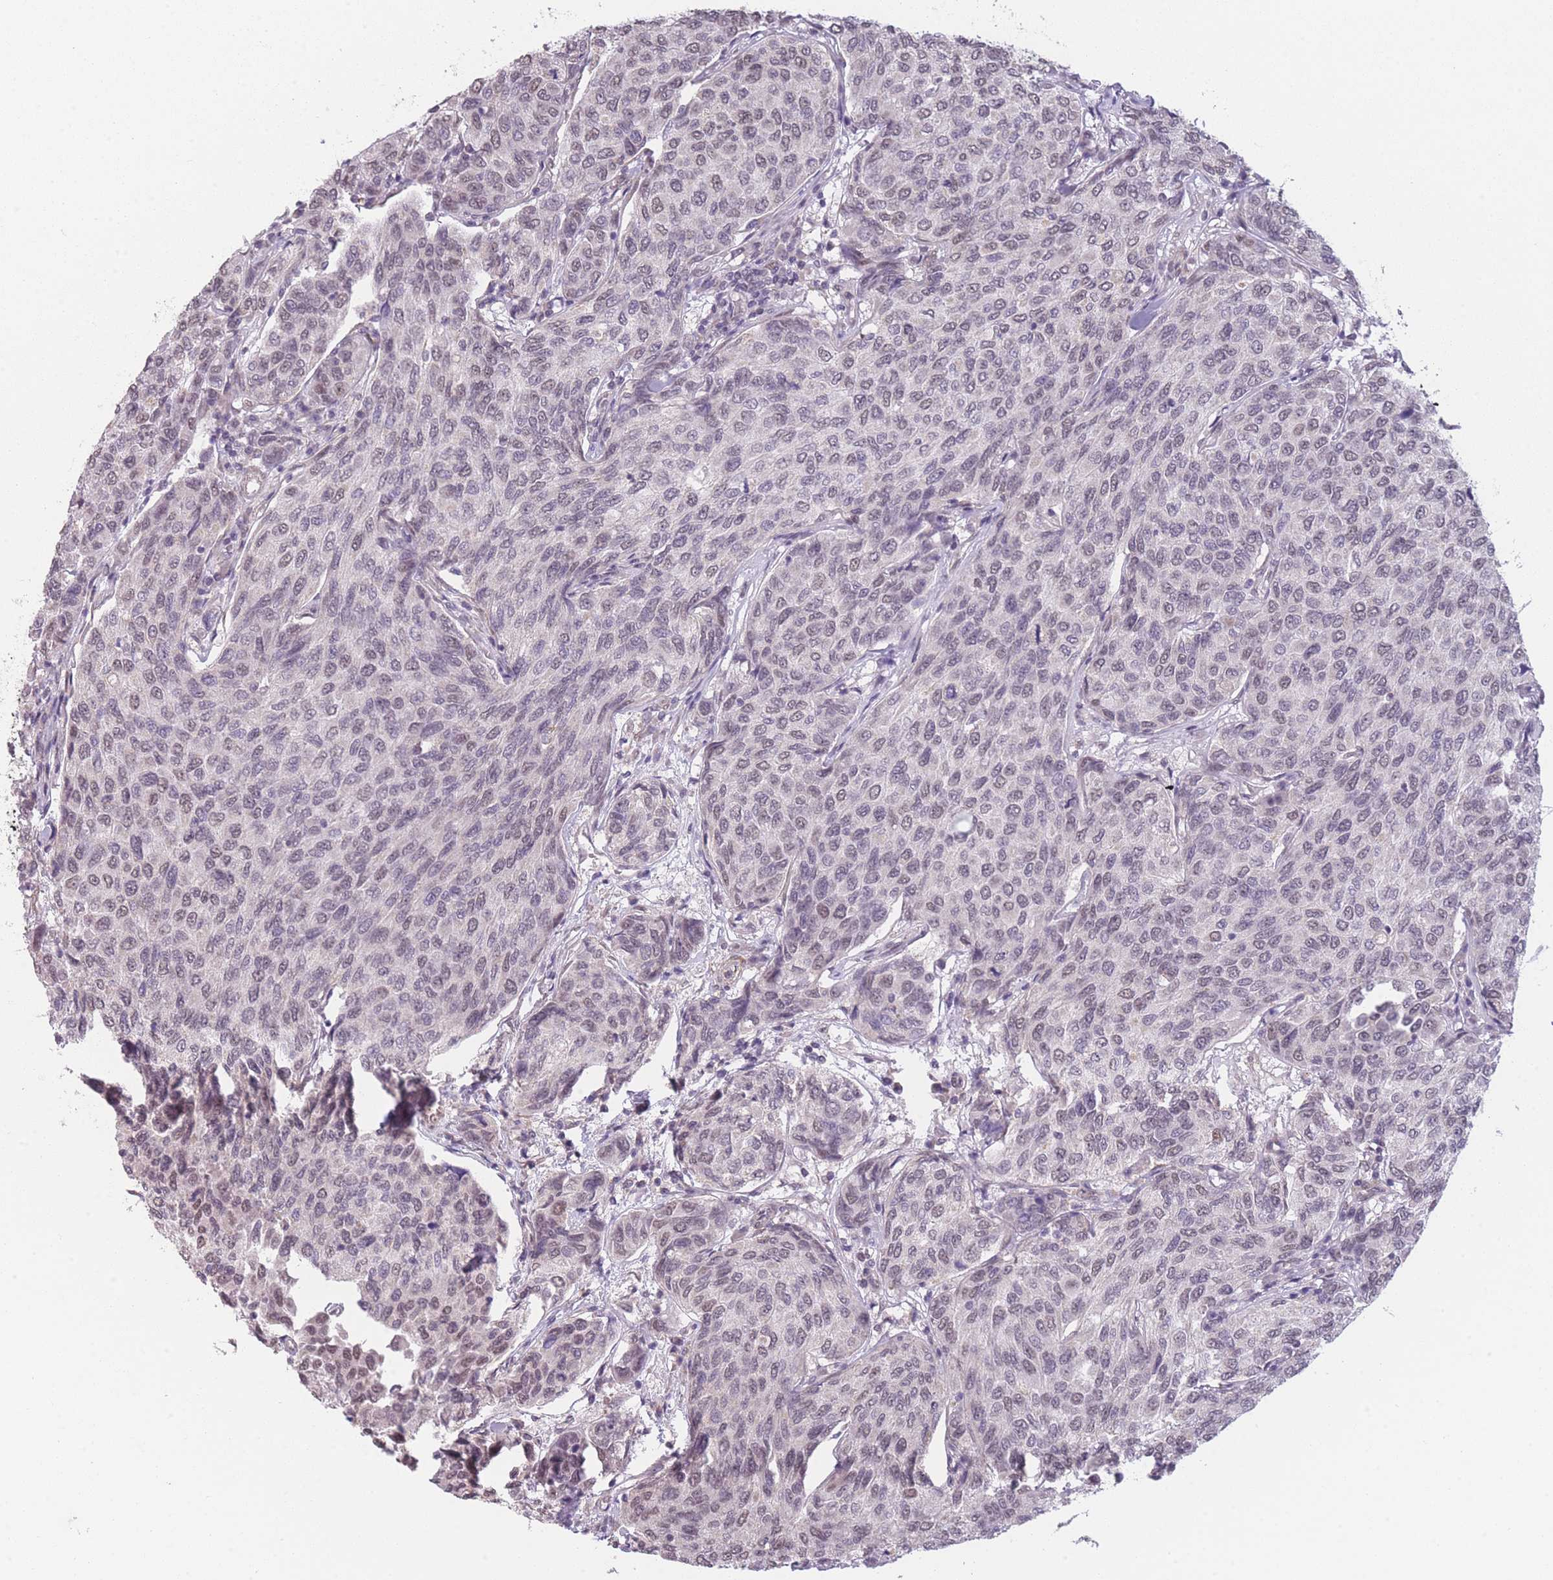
{"staining": {"intensity": "weak", "quantity": "<25%", "location": "nuclear"}, "tissue": "breast cancer", "cell_type": "Tumor cells", "image_type": "cancer", "snomed": [{"axis": "morphology", "description": "Duct carcinoma"}, {"axis": "topography", "description": "Breast"}], "caption": "High magnification brightfield microscopy of breast cancer (intraductal carcinoma) stained with DAB (3,3'-diaminobenzidine) (brown) and counterstained with hematoxylin (blue): tumor cells show no significant positivity.", "gene": "SIN3B", "patient": {"sex": "female", "age": 55}}